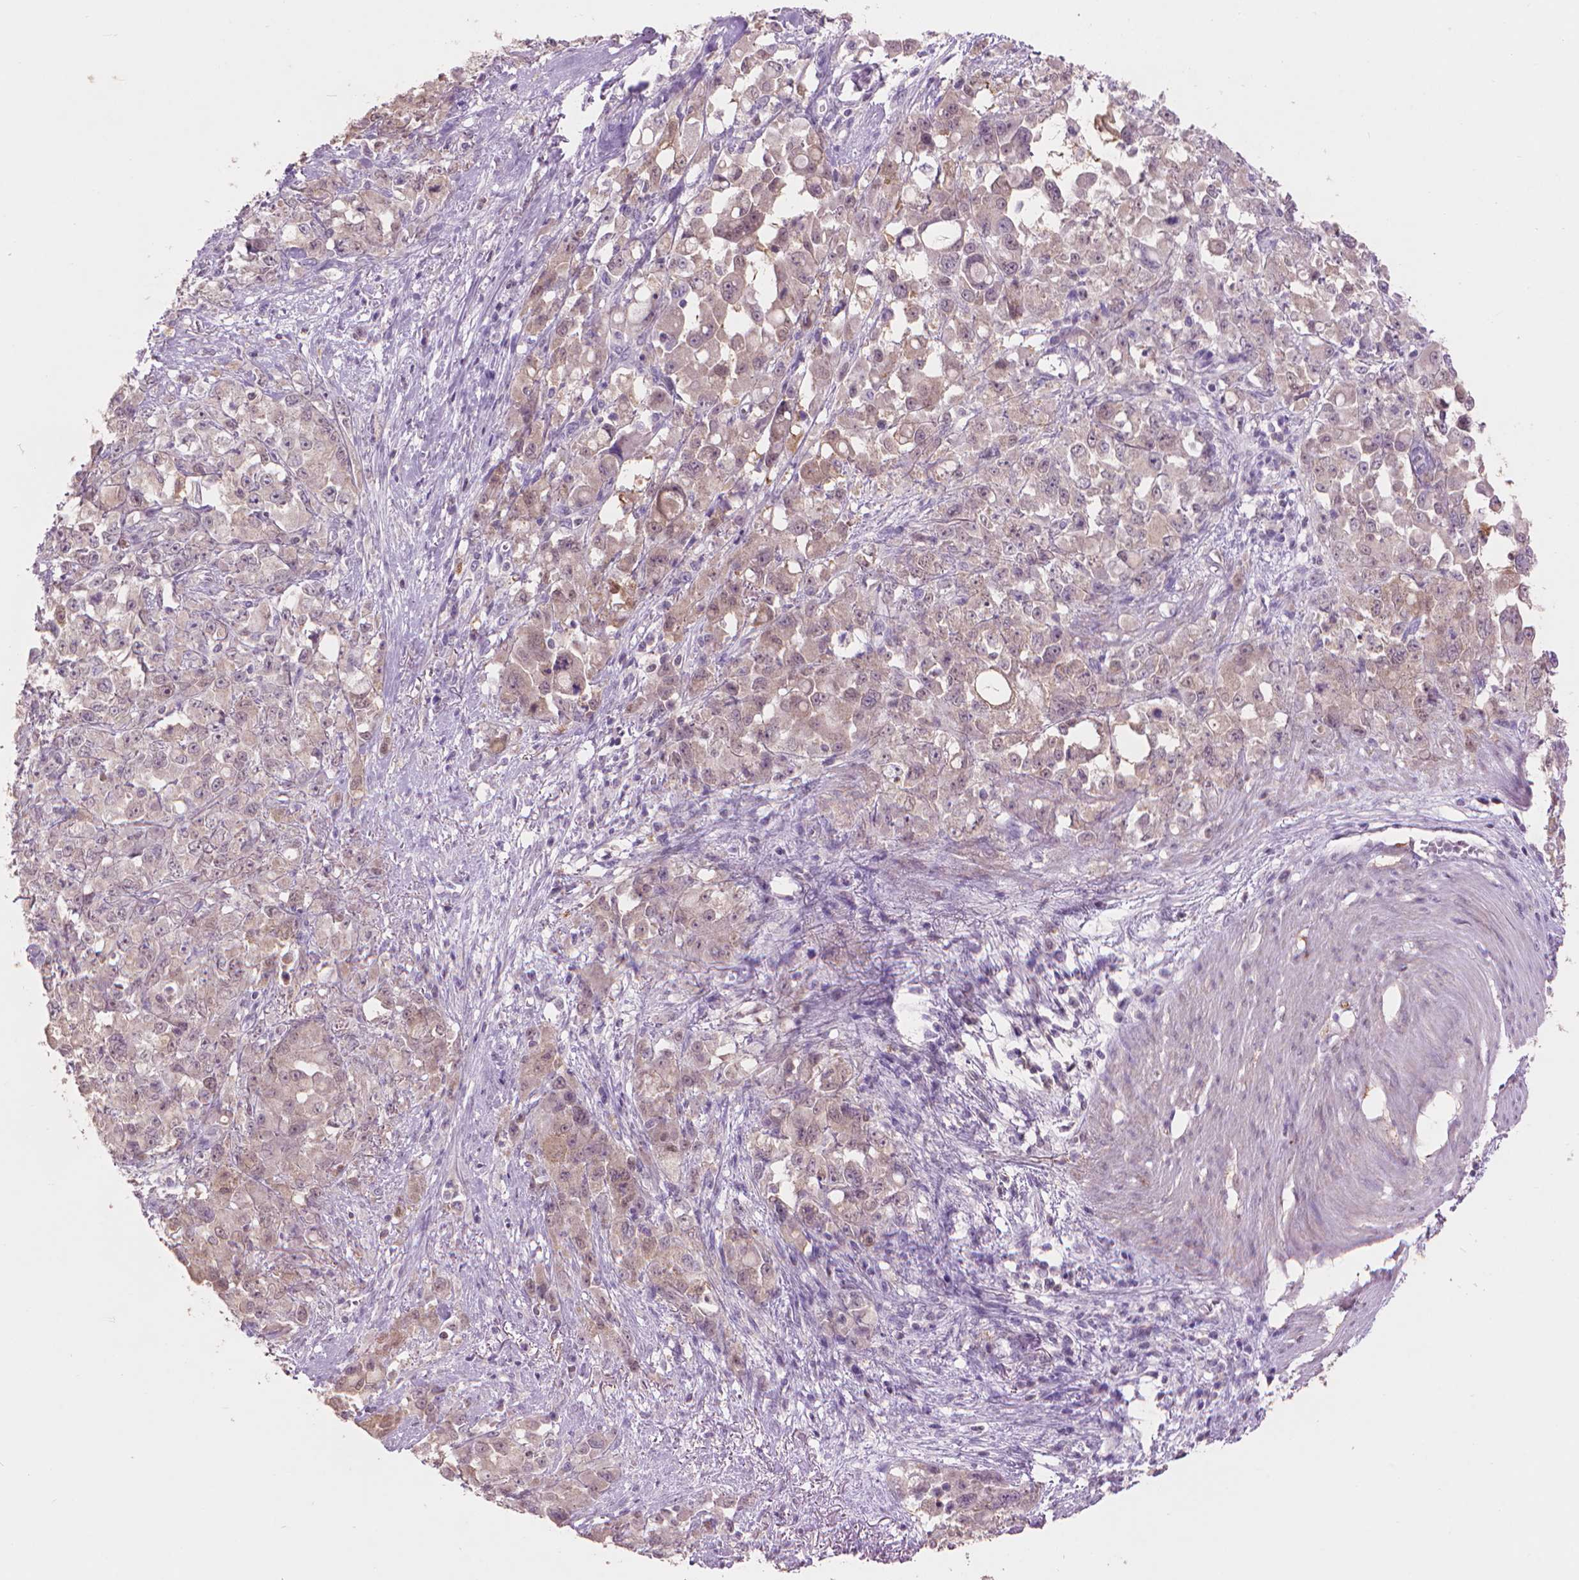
{"staining": {"intensity": "weak", "quantity": "<25%", "location": "cytoplasmic/membranous,nuclear"}, "tissue": "stomach cancer", "cell_type": "Tumor cells", "image_type": "cancer", "snomed": [{"axis": "morphology", "description": "Adenocarcinoma, NOS"}, {"axis": "topography", "description": "Stomach"}], "caption": "Immunohistochemical staining of human adenocarcinoma (stomach) demonstrates no significant staining in tumor cells.", "gene": "ENO2", "patient": {"sex": "female", "age": 76}}